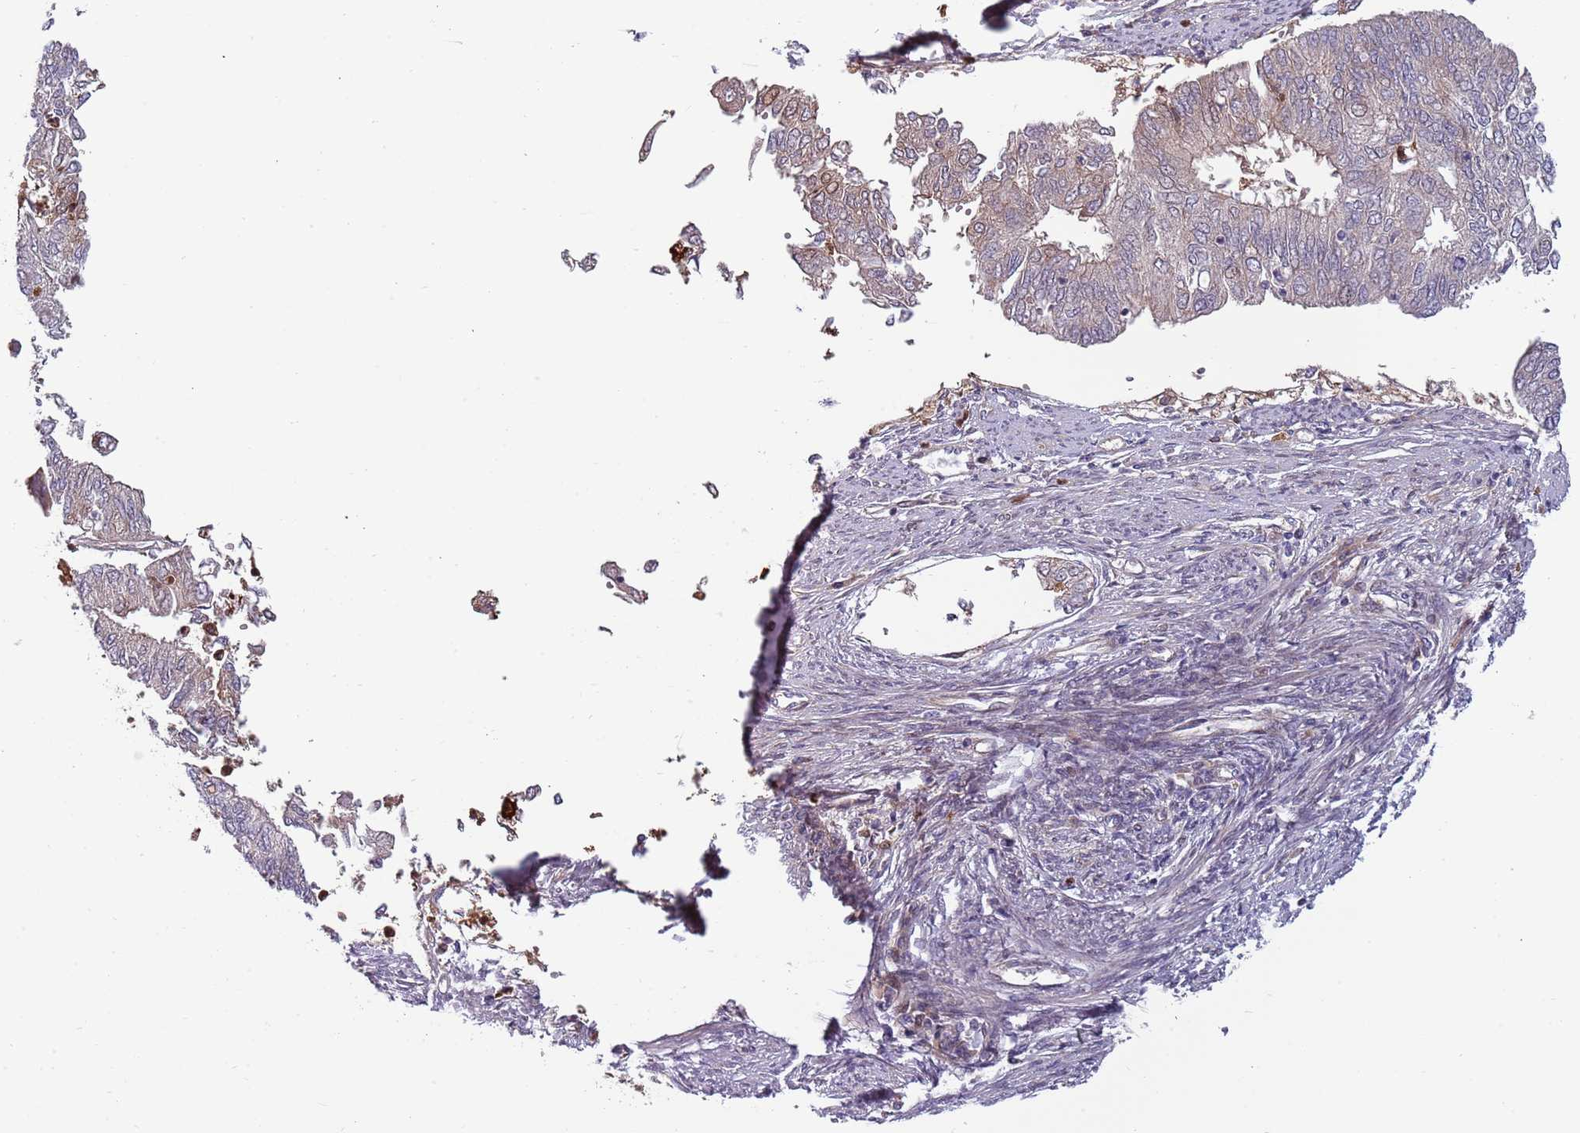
{"staining": {"intensity": "negative", "quantity": "none", "location": "none"}, "tissue": "endometrial cancer", "cell_type": "Tumor cells", "image_type": "cancer", "snomed": [{"axis": "morphology", "description": "Adenocarcinoma, NOS"}, {"axis": "topography", "description": "Endometrium"}], "caption": "High power microscopy image of an IHC micrograph of adenocarcinoma (endometrial), revealing no significant staining in tumor cells.", "gene": "NADK", "patient": {"sex": "female", "age": 68}}